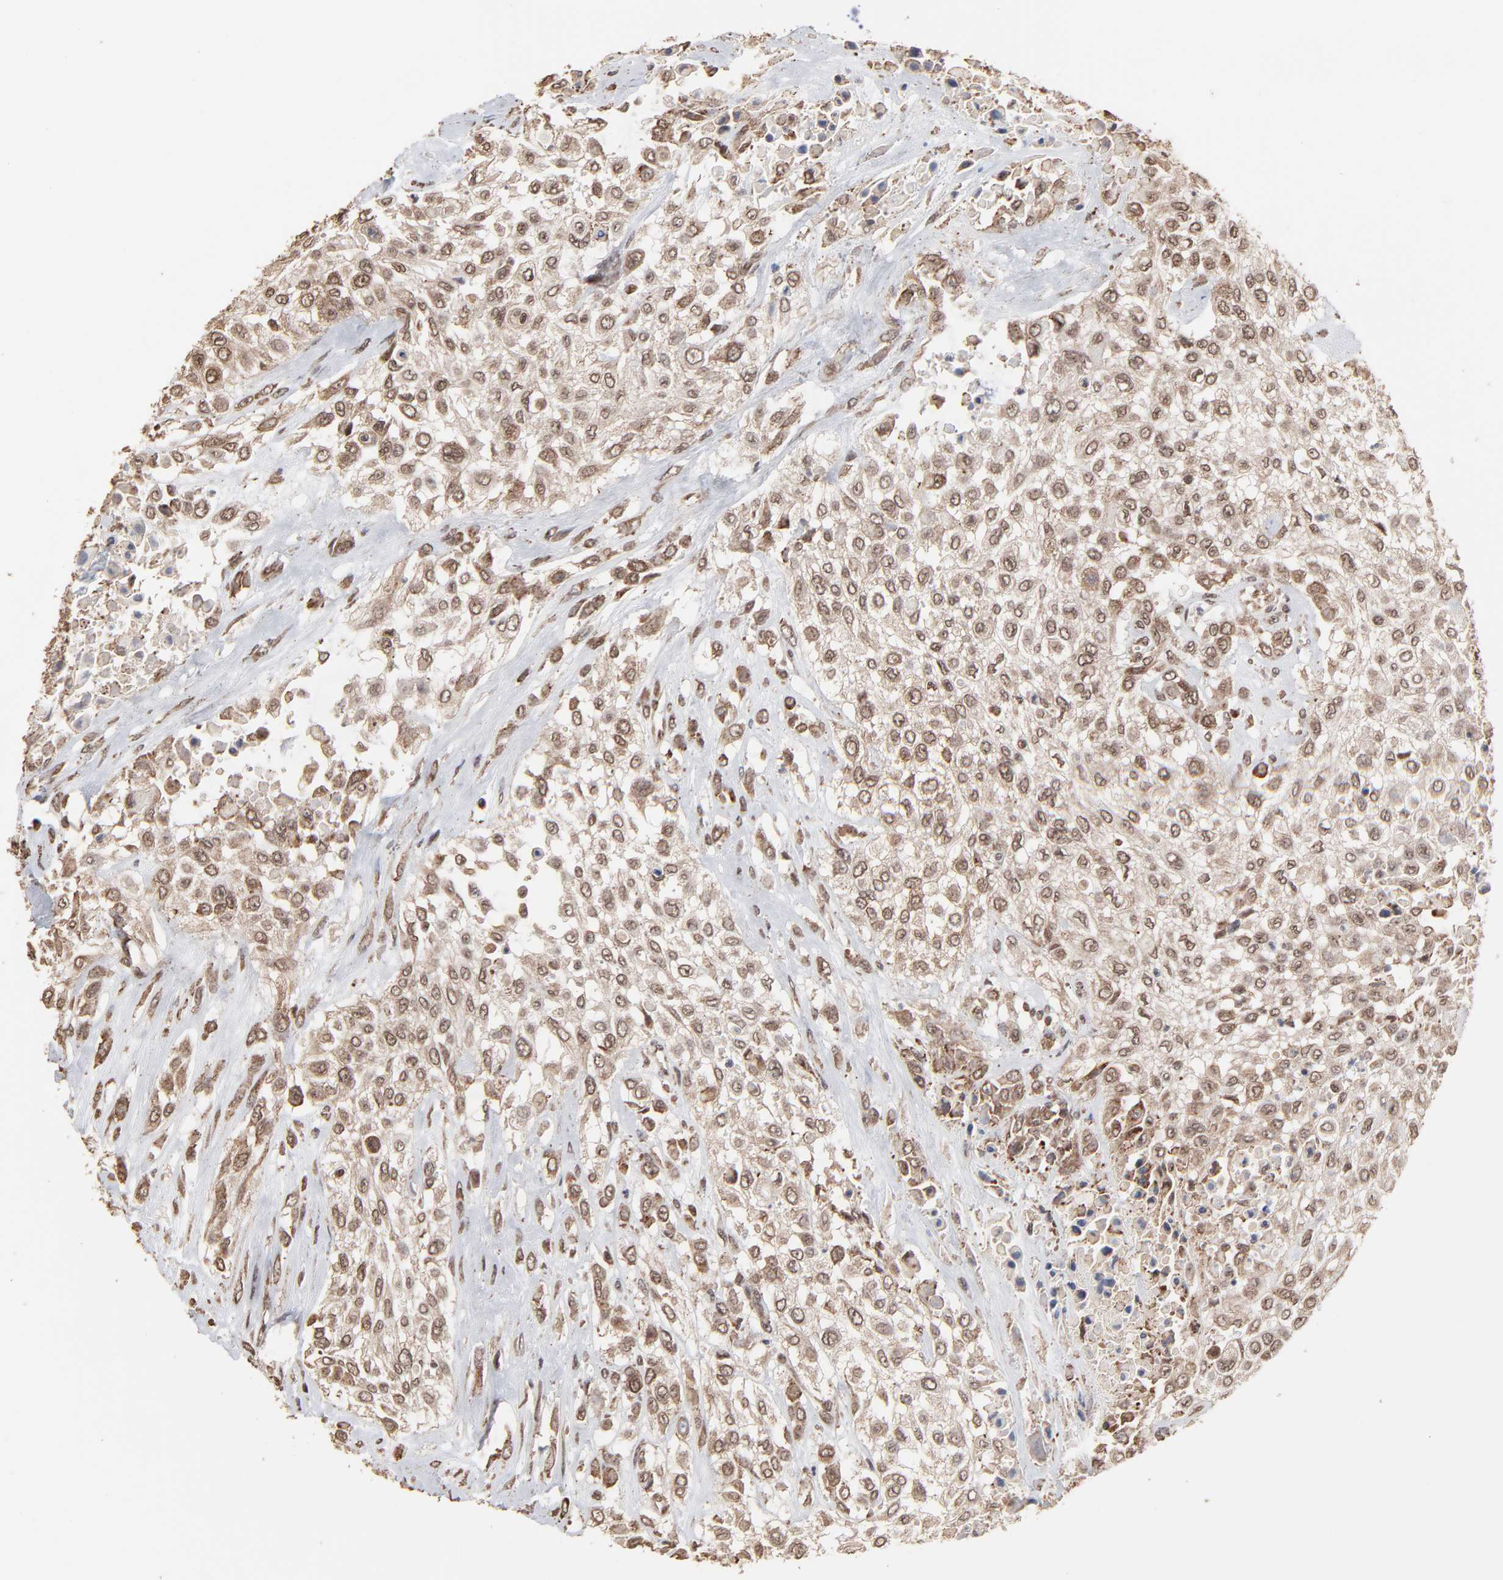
{"staining": {"intensity": "weak", "quantity": ">75%", "location": "cytoplasmic/membranous"}, "tissue": "urothelial cancer", "cell_type": "Tumor cells", "image_type": "cancer", "snomed": [{"axis": "morphology", "description": "Urothelial carcinoma, High grade"}, {"axis": "topography", "description": "Urinary bladder"}], "caption": "Immunohistochemistry (DAB (3,3'-diaminobenzidine)) staining of urothelial cancer demonstrates weak cytoplasmic/membranous protein expression in approximately >75% of tumor cells.", "gene": "CHM", "patient": {"sex": "male", "age": 57}}